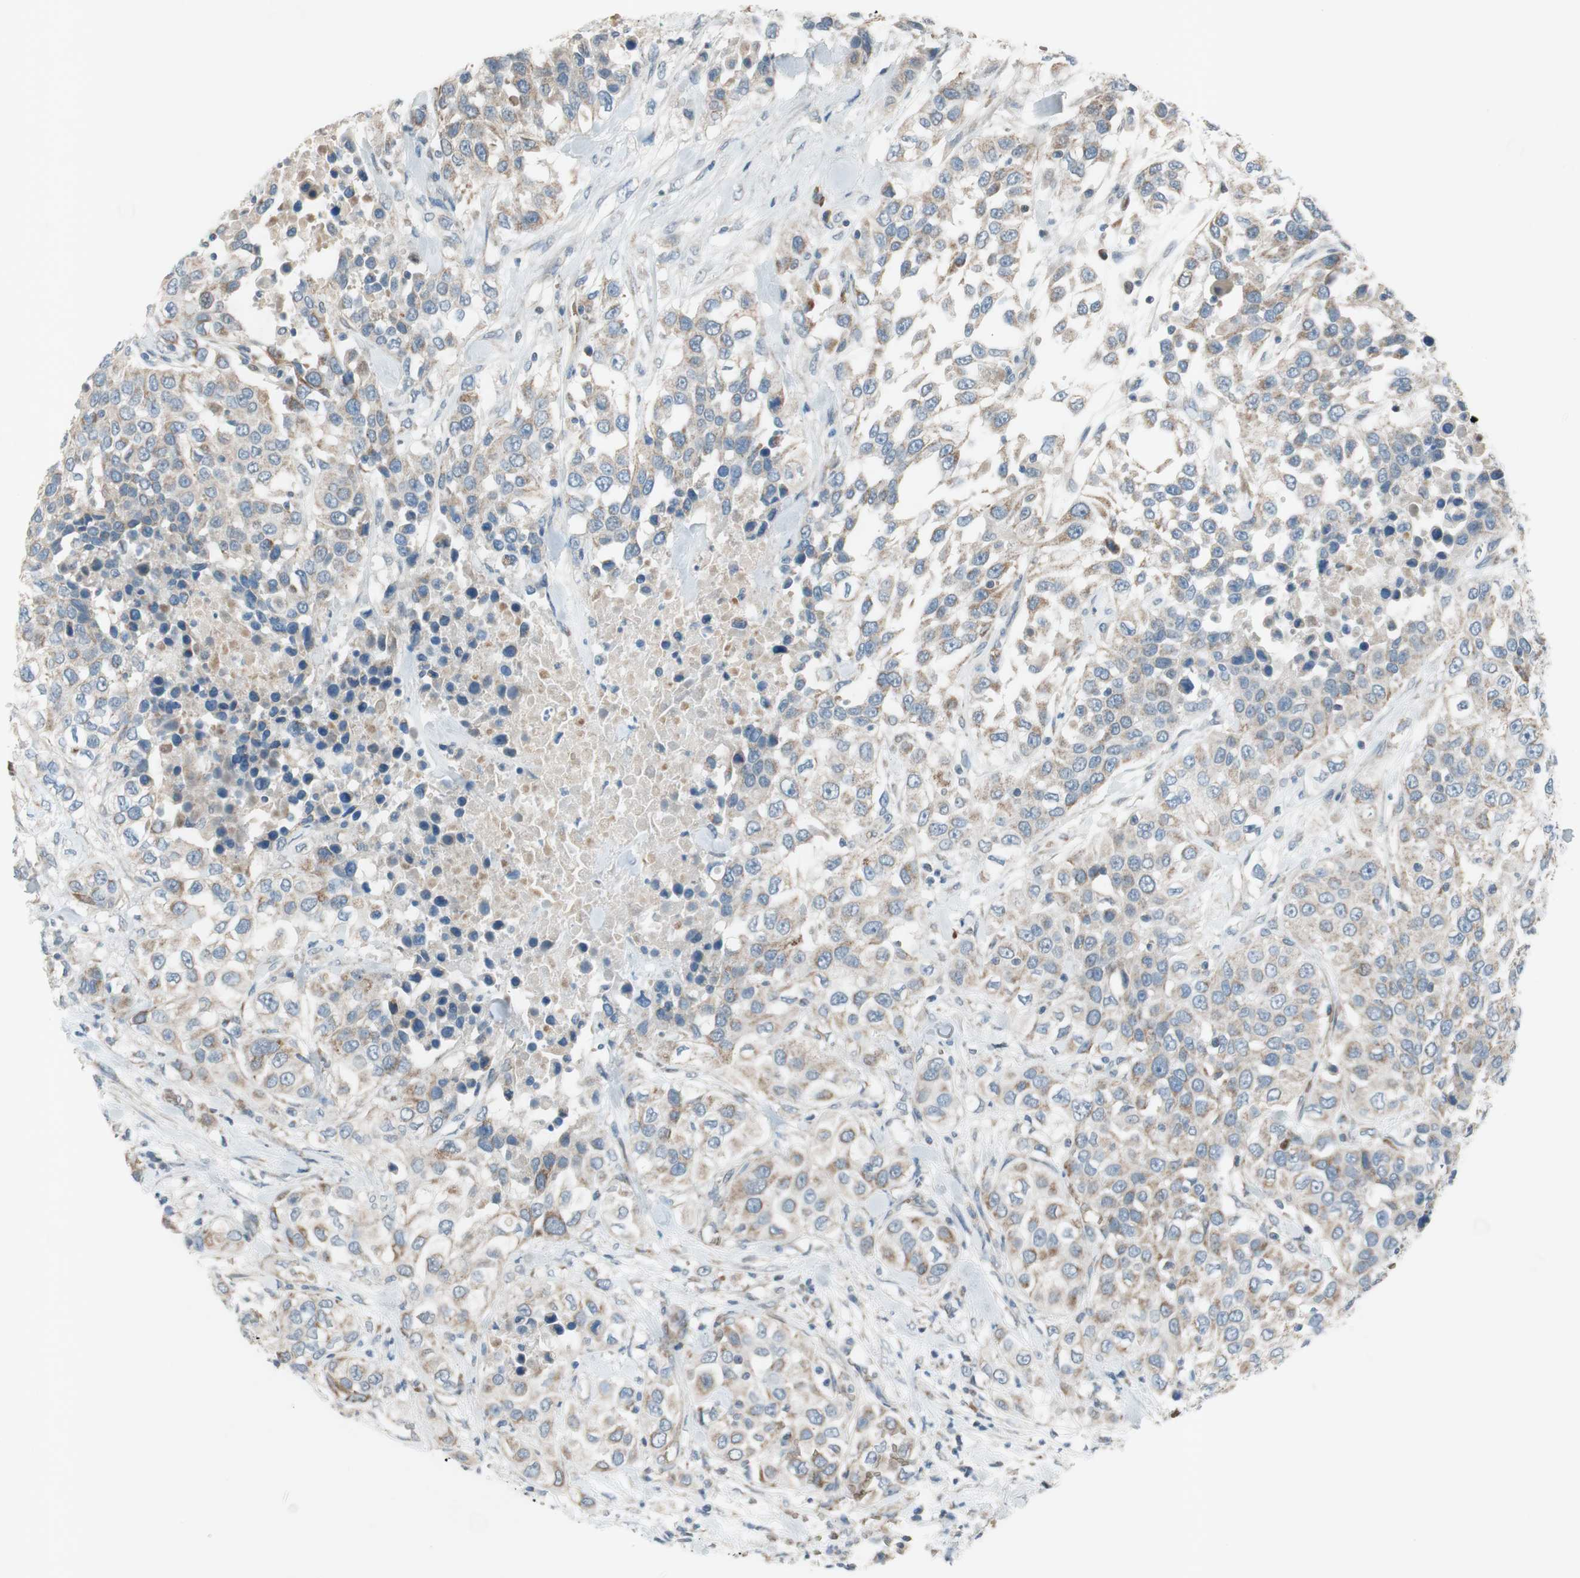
{"staining": {"intensity": "weak", "quantity": ">75%", "location": "cytoplasmic/membranous"}, "tissue": "urothelial cancer", "cell_type": "Tumor cells", "image_type": "cancer", "snomed": [{"axis": "morphology", "description": "Urothelial carcinoma, High grade"}, {"axis": "topography", "description": "Urinary bladder"}], "caption": "Immunohistochemistry histopathology image of urothelial carcinoma (high-grade) stained for a protein (brown), which displays low levels of weak cytoplasmic/membranous expression in approximately >75% of tumor cells.", "gene": "GYPC", "patient": {"sex": "female", "age": 80}}